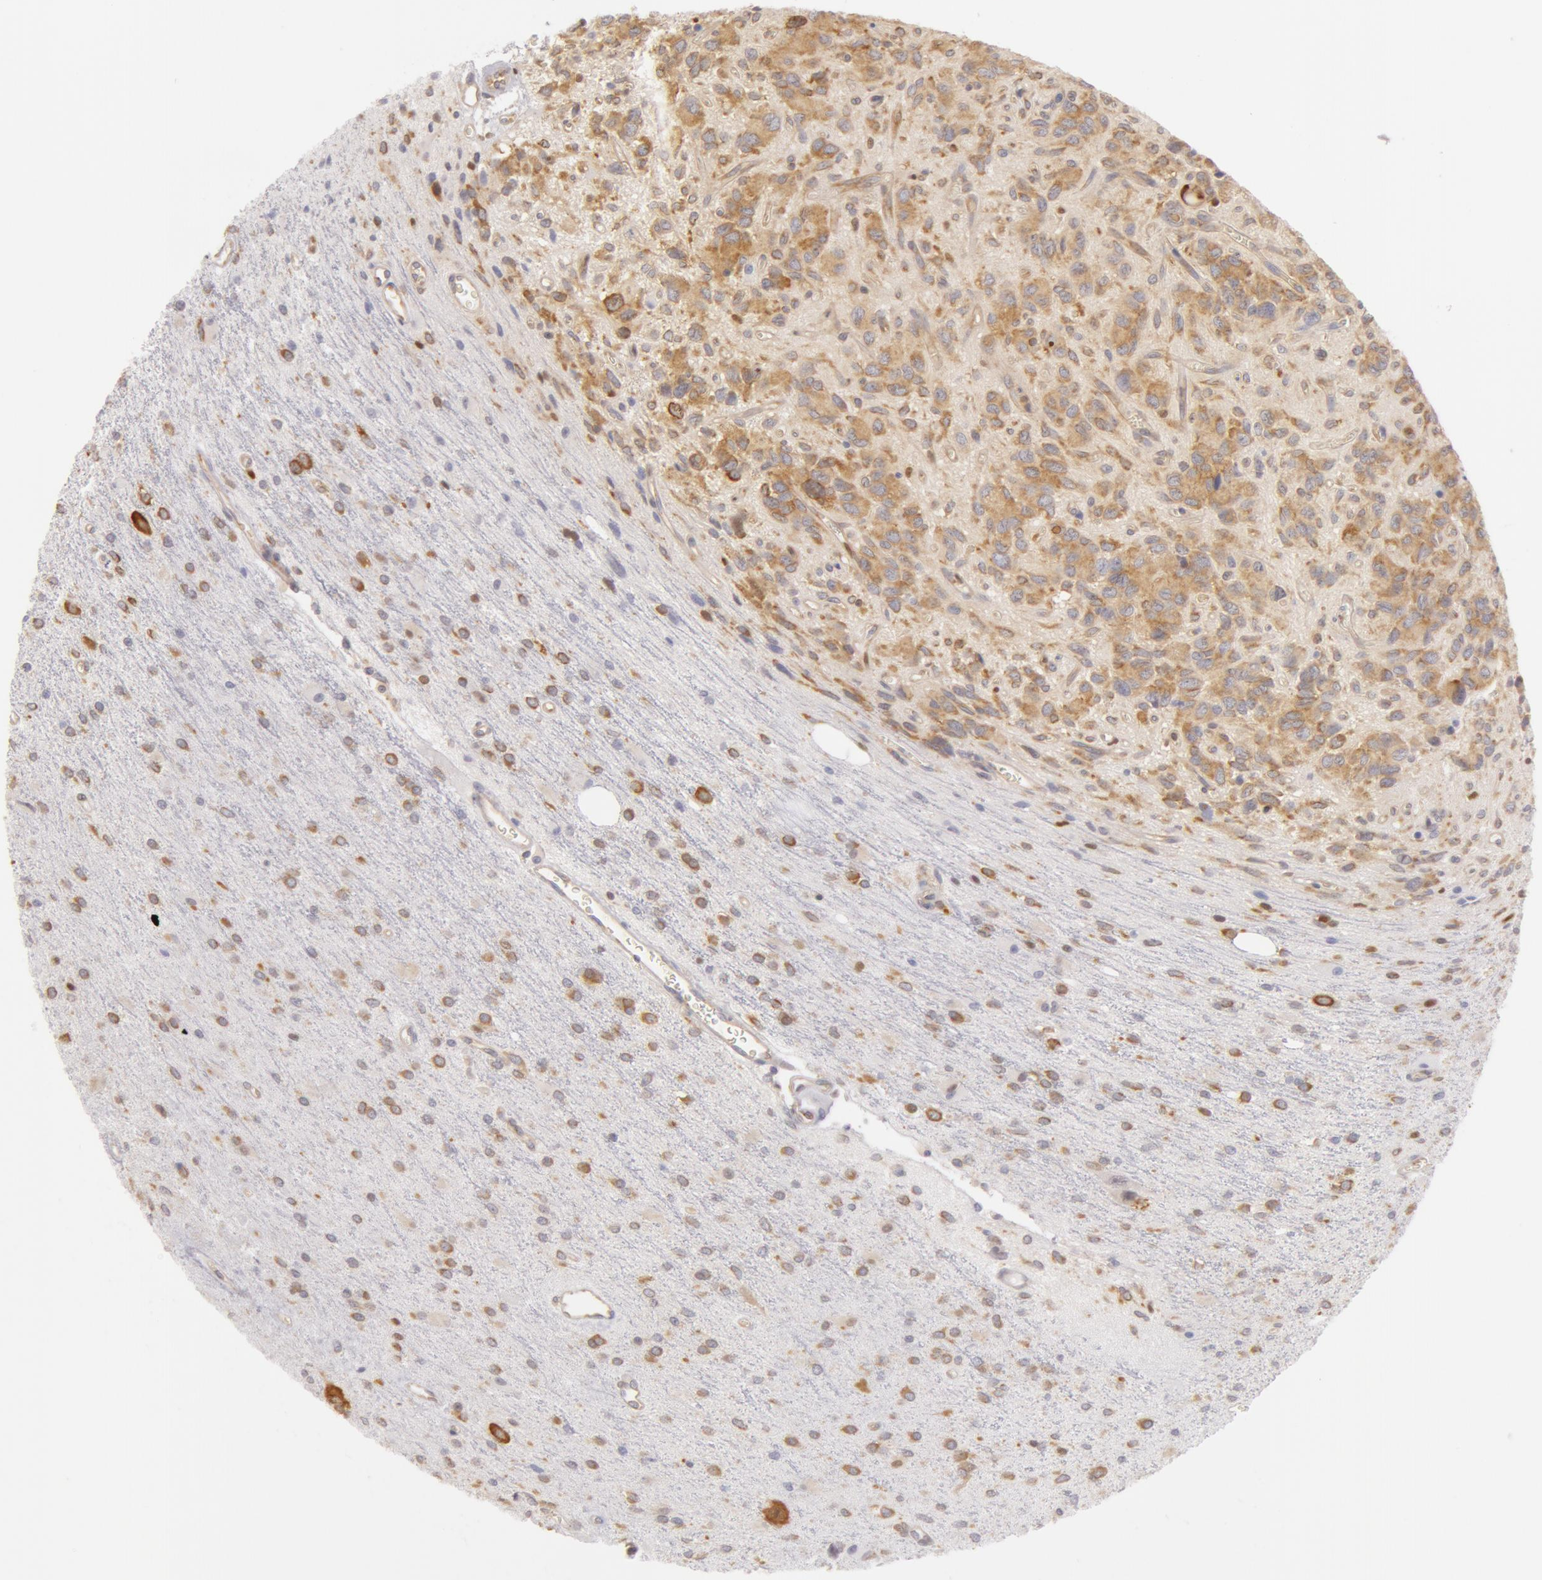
{"staining": {"intensity": "weak", "quantity": "<25%", "location": "cytoplasmic/membranous"}, "tissue": "glioma", "cell_type": "Tumor cells", "image_type": "cancer", "snomed": [{"axis": "morphology", "description": "Glioma, malignant, Low grade"}, {"axis": "topography", "description": "Brain"}], "caption": "This is an immunohistochemistry micrograph of glioma. There is no staining in tumor cells.", "gene": "DDX3Y", "patient": {"sex": "female", "age": 15}}